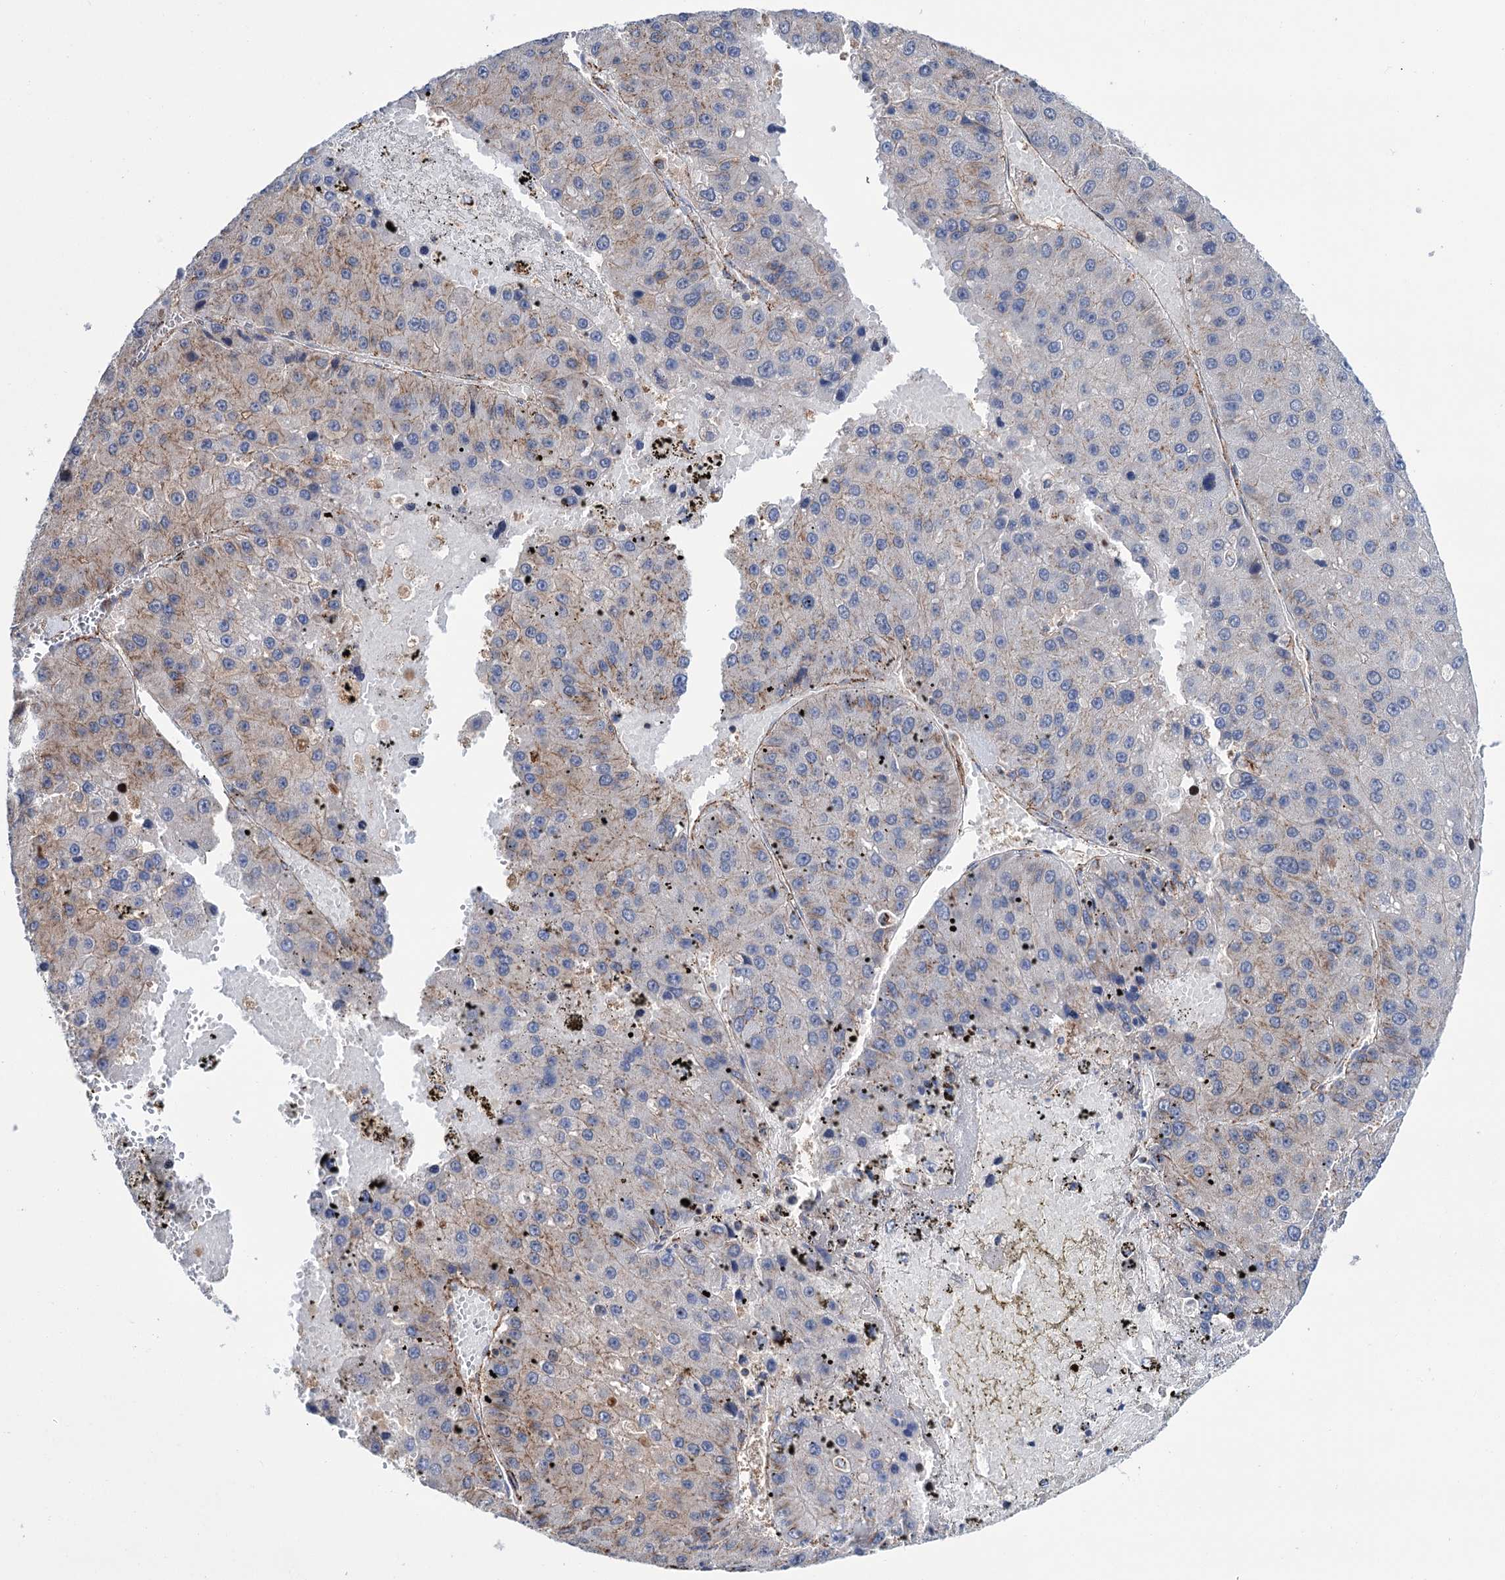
{"staining": {"intensity": "negative", "quantity": "none", "location": "none"}, "tissue": "liver cancer", "cell_type": "Tumor cells", "image_type": "cancer", "snomed": [{"axis": "morphology", "description": "Carcinoma, Hepatocellular, NOS"}, {"axis": "topography", "description": "Liver"}], "caption": "A high-resolution micrograph shows immunohistochemistry (IHC) staining of liver hepatocellular carcinoma, which displays no significant expression in tumor cells.", "gene": "DEF6", "patient": {"sex": "female", "age": 73}}